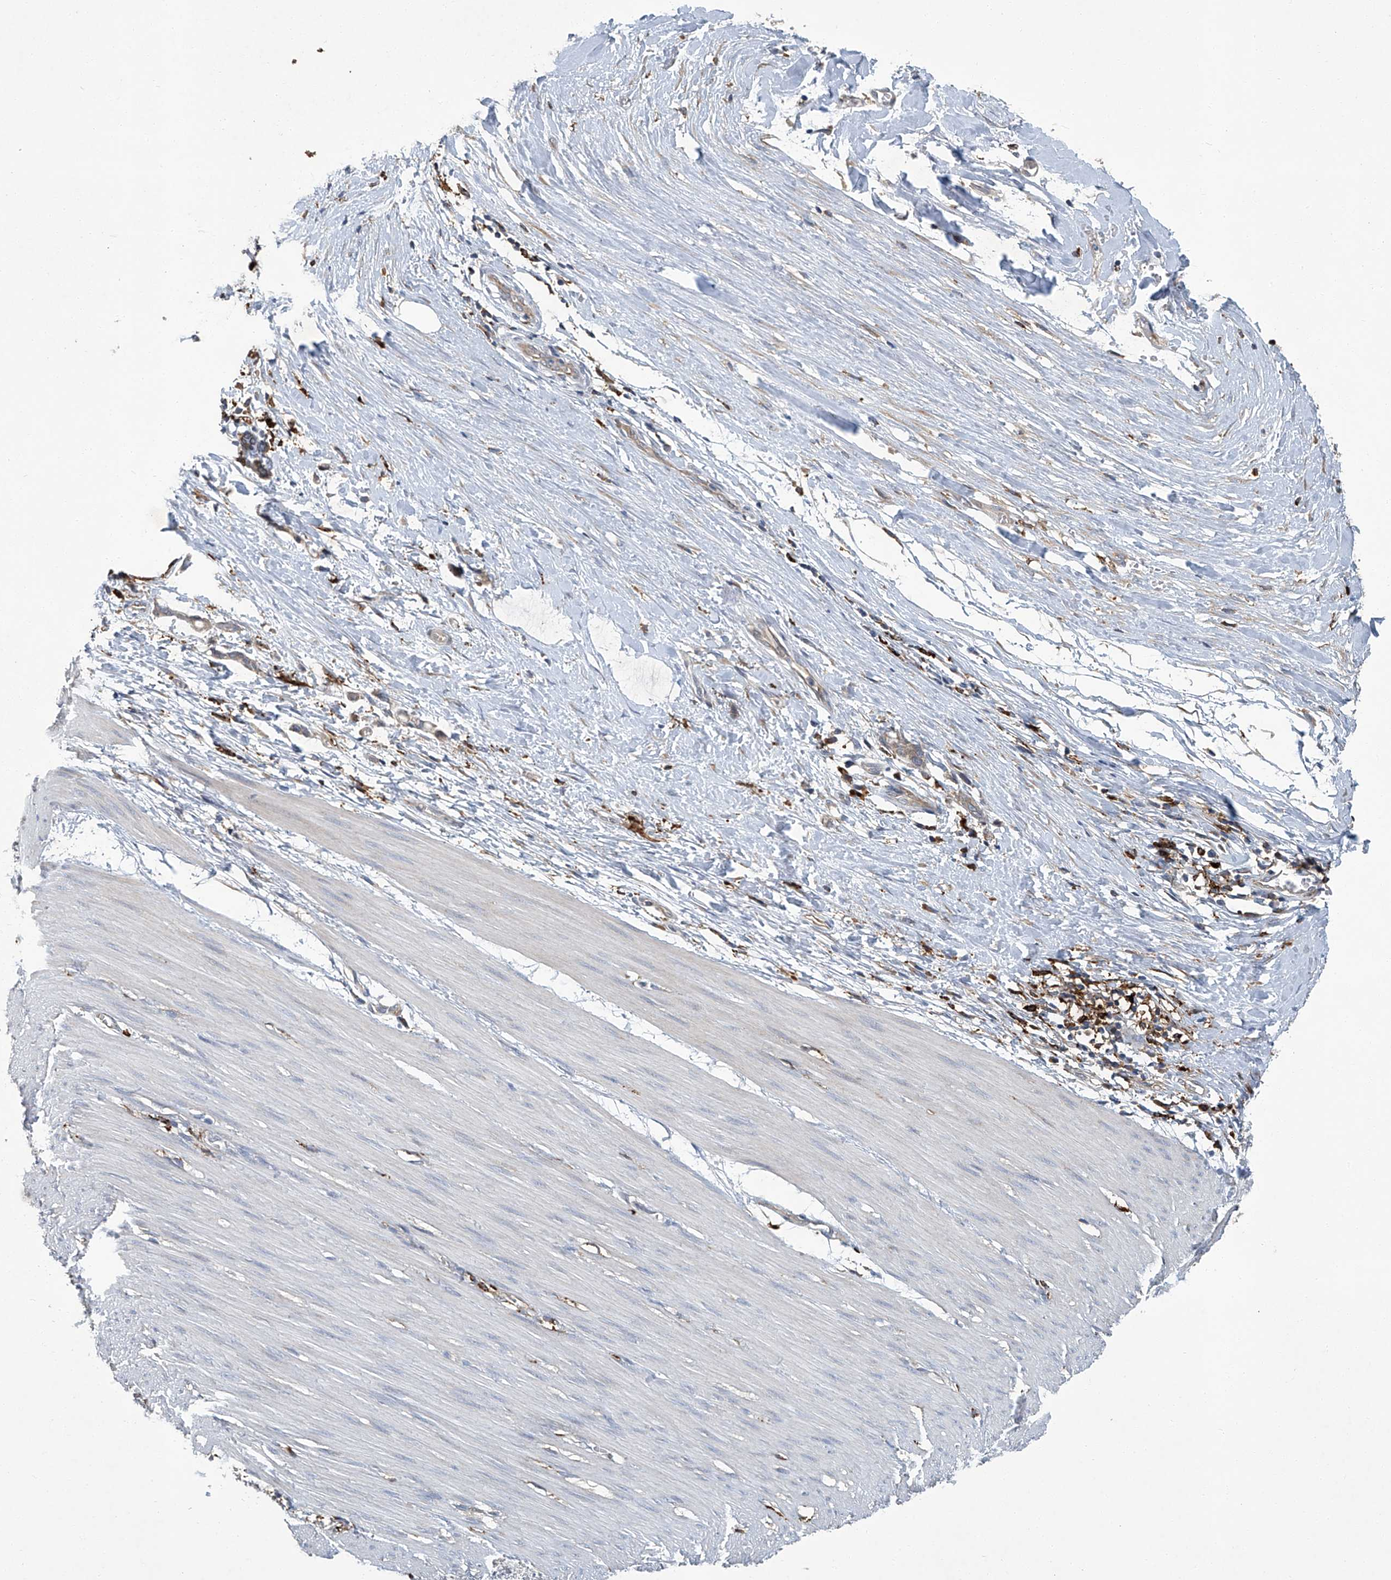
{"staining": {"intensity": "negative", "quantity": "none", "location": "none"}, "tissue": "smooth muscle", "cell_type": "Smooth muscle cells", "image_type": "normal", "snomed": [{"axis": "morphology", "description": "Normal tissue, NOS"}, {"axis": "morphology", "description": "Adenocarcinoma, NOS"}, {"axis": "topography", "description": "Colon"}, {"axis": "topography", "description": "Peripheral nerve tissue"}], "caption": "High magnification brightfield microscopy of benign smooth muscle stained with DAB (3,3'-diaminobenzidine) (brown) and counterstained with hematoxylin (blue): smooth muscle cells show no significant expression. (DAB IHC visualized using brightfield microscopy, high magnification).", "gene": "FAM167A", "patient": {"sex": "male", "age": 14}}